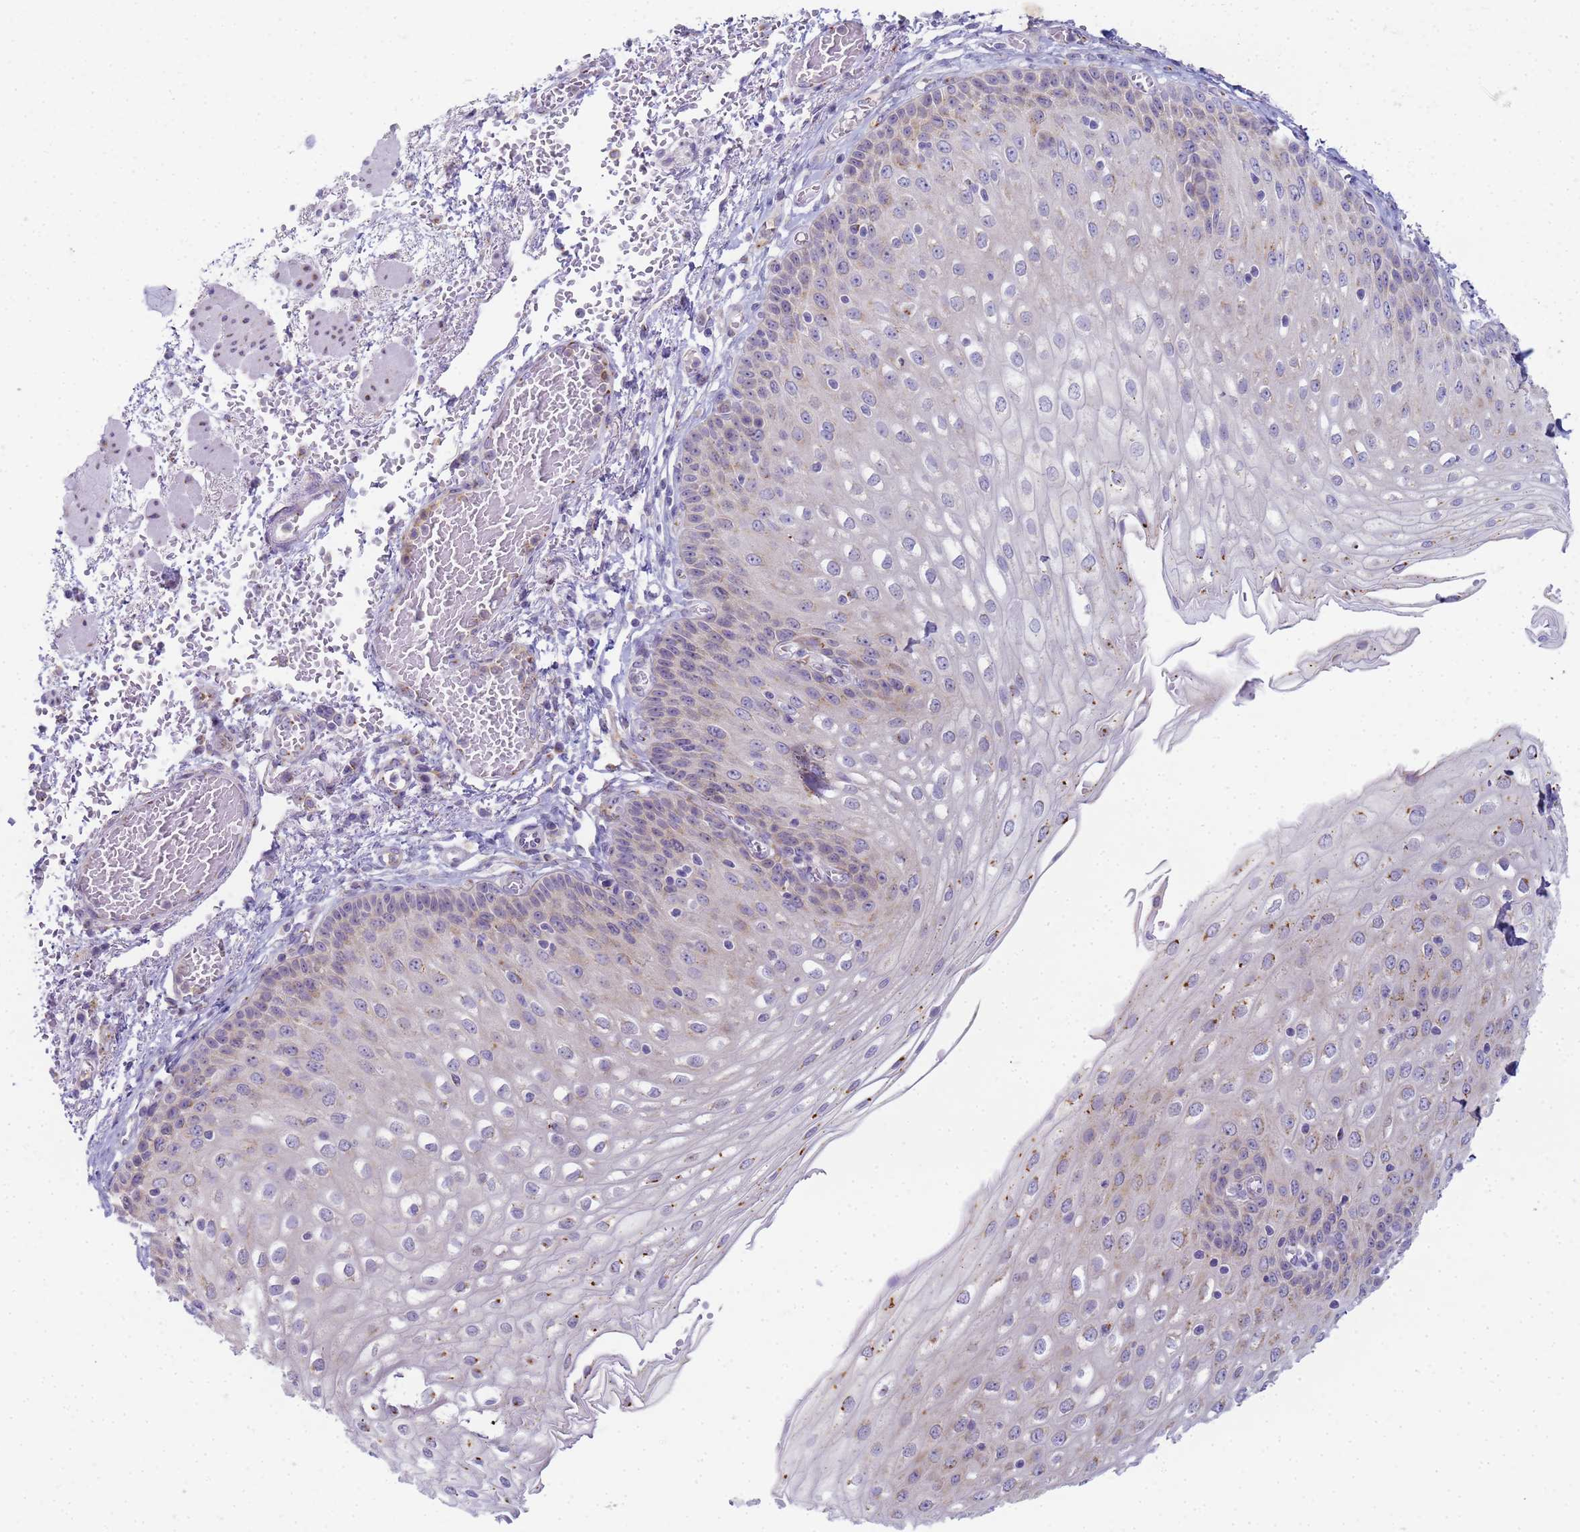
{"staining": {"intensity": "moderate", "quantity": "25%-75%", "location": "cytoplasmic/membranous"}, "tissue": "esophagus", "cell_type": "Squamous epithelial cells", "image_type": "normal", "snomed": [{"axis": "morphology", "description": "Normal tissue, NOS"}, {"axis": "topography", "description": "Esophagus"}], "caption": "Normal esophagus demonstrates moderate cytoplasmic/membranous positivity in approximately 25%-75% of squamous epithelial cells The staining is performed using DAB (3,3'-diaminobenzidine) brown chromogen to label protein expression. The nuclei are counter-stained blue using hematoxylin..", "gene": "CR1", "patient": {"sex": "male", "age": 81}}